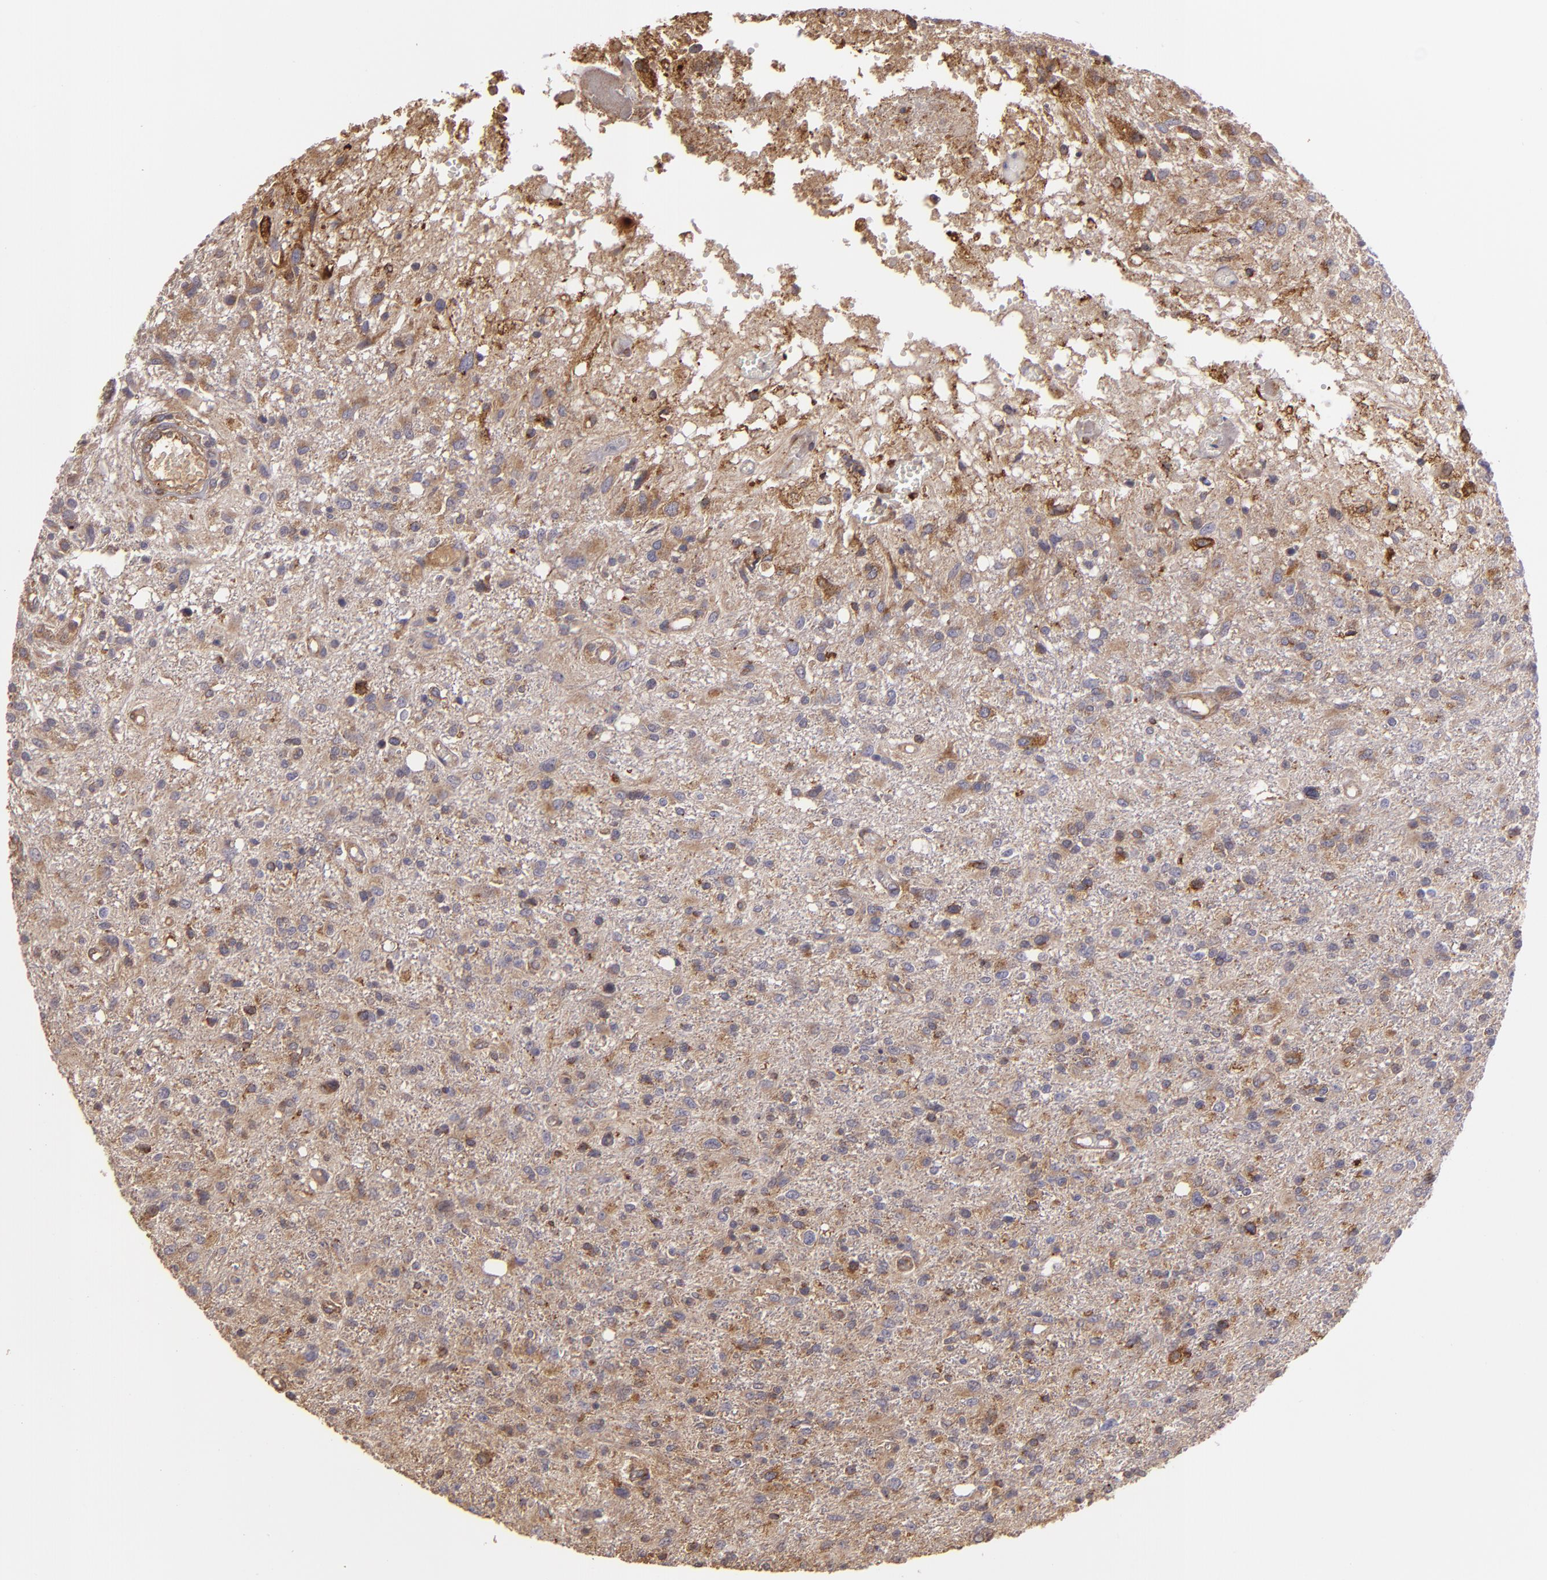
{"staining": {"intensity": "moderate", "quantity": ">75%", "location": "cytoplasmic/membranous"}, "tissue": "glioma", "cell_type": "Tumor cells", "image_type": "cancer", "snomed": [{"axis": "morphology", "description": "Glioma, malignant, High grade"}, {"axis": "topography", "description": "Cerebral cortex"}], "caption": "High-power microscopy captured an immunohistochemistry photomicrograph of malignant glioma (high-grade), revealing moderate cytoplasmic/membranous positivity in about >75% of tumor cells.", "gene": "ECE1", "patient": {"sex": "male", "age": 76}}